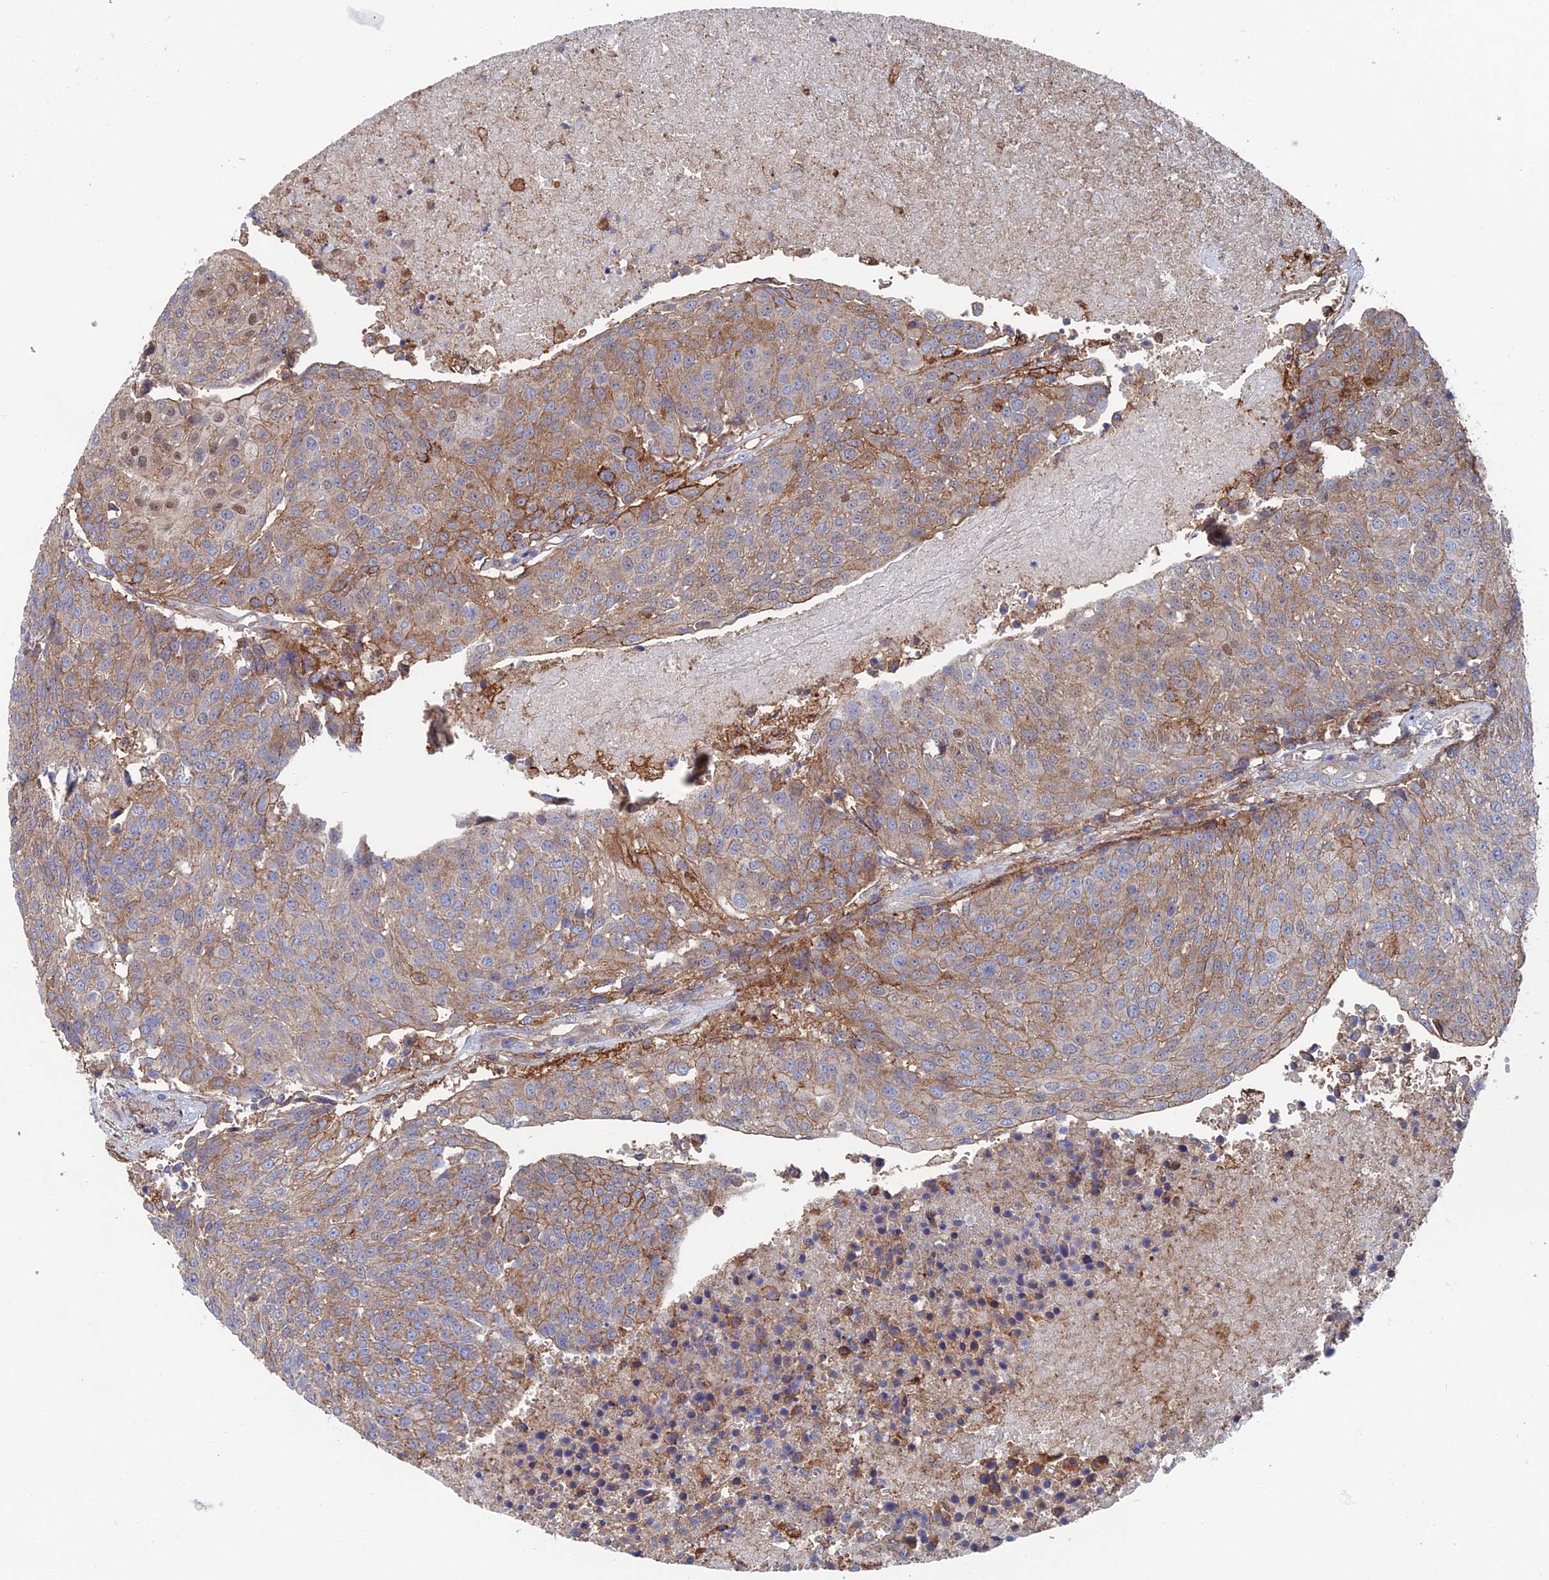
{"staining": {"intensity": "moderate", "quantity": "<25%", "location": "cytoplasmic/membranous,nuclear"}, "tissue": "urothelial cancer", "cell_type": "Tumor cells", "image_type": "cancer", "snomed": [{"axis": "morphology", "description": "Urothelial carcinoma, High grade"}, {"axis": "topography", "description": "Urinary bladder"}], "caption": "Immunohistochemistry (IHC) staining of high-grade urothelial carcinoma, which displays low levels of moderate cytoplasmic/membranous and nuclear staining in approximately <25% of tumor cells indicating moderate cytoplasmic/membranous and nuclear protein expression. The staining was performed using DAB (3,3'-diaminobenzidine) (brown) for protein detection and nuclei were counterstained in hematoxylin (blue).", "gene": "SNX11", "patient": {"sex": "female", "age": 85}}